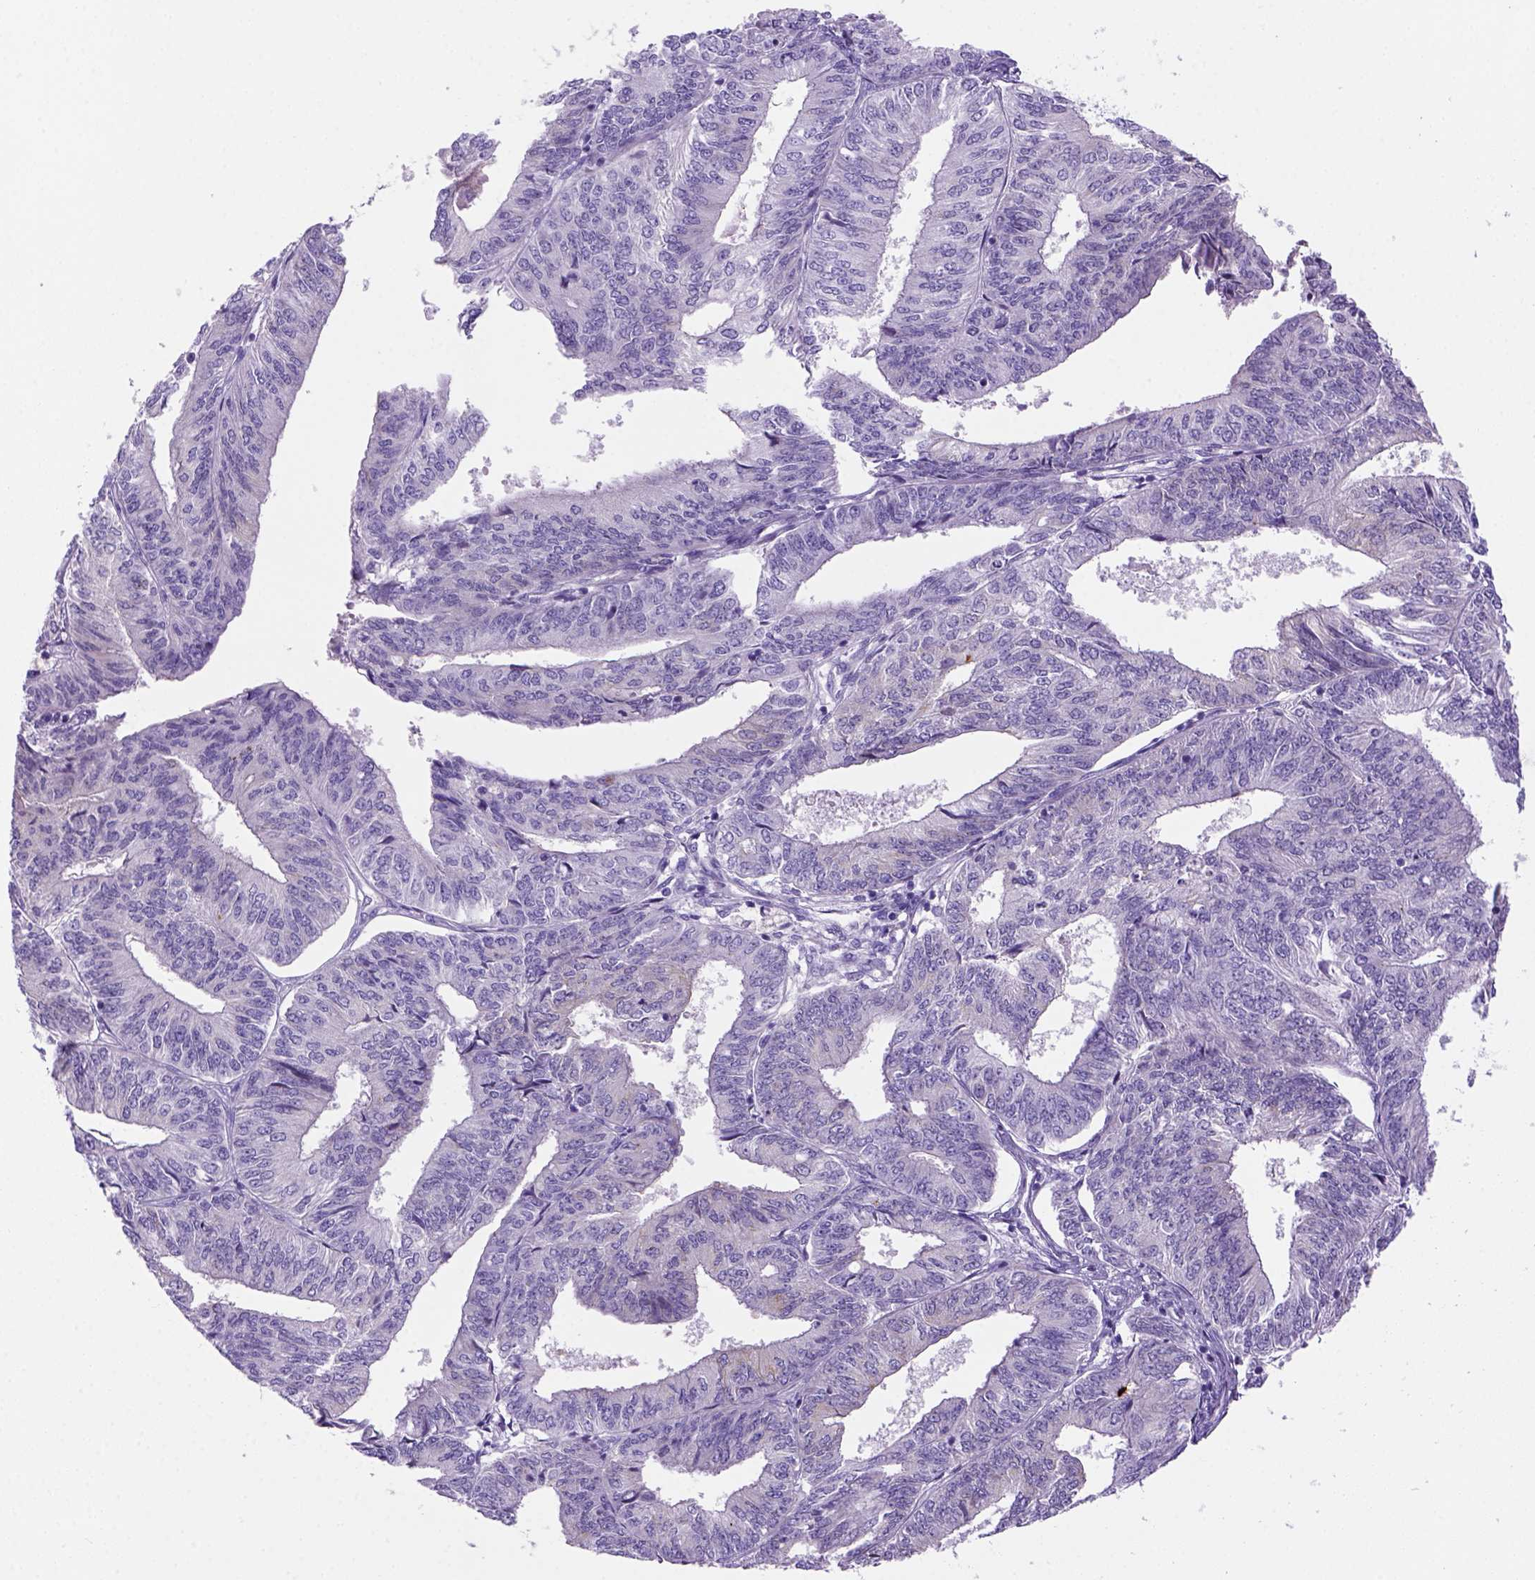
{"staining": {"intensity": "negative", "quantity": "none", "location": "none"}, "tissue": "endometrial cancer", "cell_type": "Tumor cells", "image_type": "cancer", "snomed": [{"axis": "morphology", "description": "Adenocarcinoma, NOS"}, {"axis": "topography", "description": "Endometrium"}], "caption": "There is no significant expression in tumor cells of endometrial cancer (adenocarcinoma).", "gene": "DNAH11", "patient": {"sex": "female", "age": 58}}